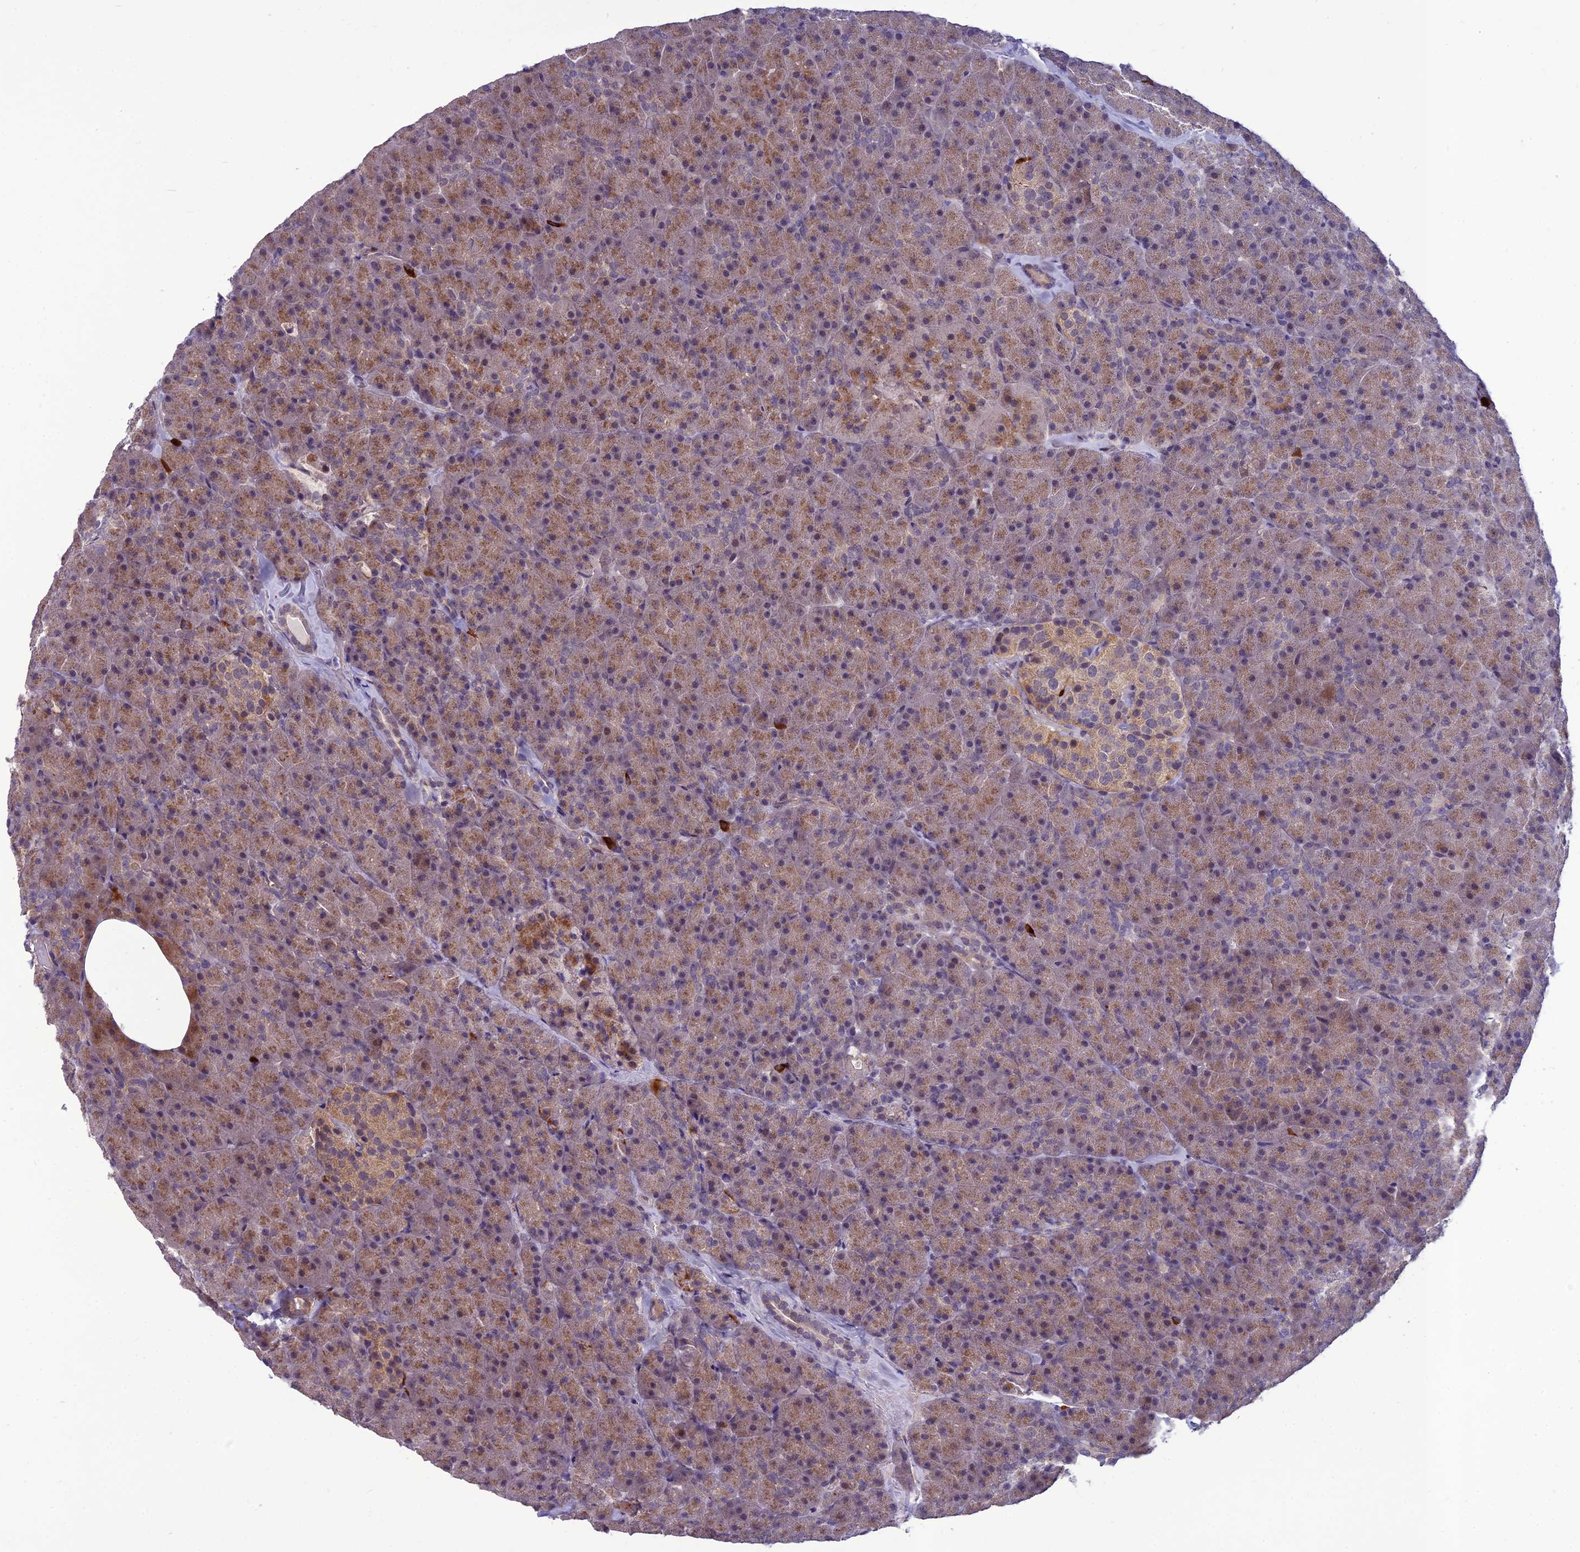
{"staining": {"intensity": "moderate", "quantity": "25%-75%", "location": "cytoplasmic/membranous"}, "tissue": "pancreas", "cell_type": "Exocrine glandular cells", "image_type": "normal", "snomed": [{"axis": "morphology", "description": "Normal tissue, NOS"}, {"axis": "topography", "description": "Pancreas"}], "caption": "Human pancreas stained with a brown dye reveals moderate cytoplasmic/membranous positive expression in approximately 25%-75% of exocrine glandular cells.", "gene": "FBRS", "patient": {"sex": "male", "age": 36}}